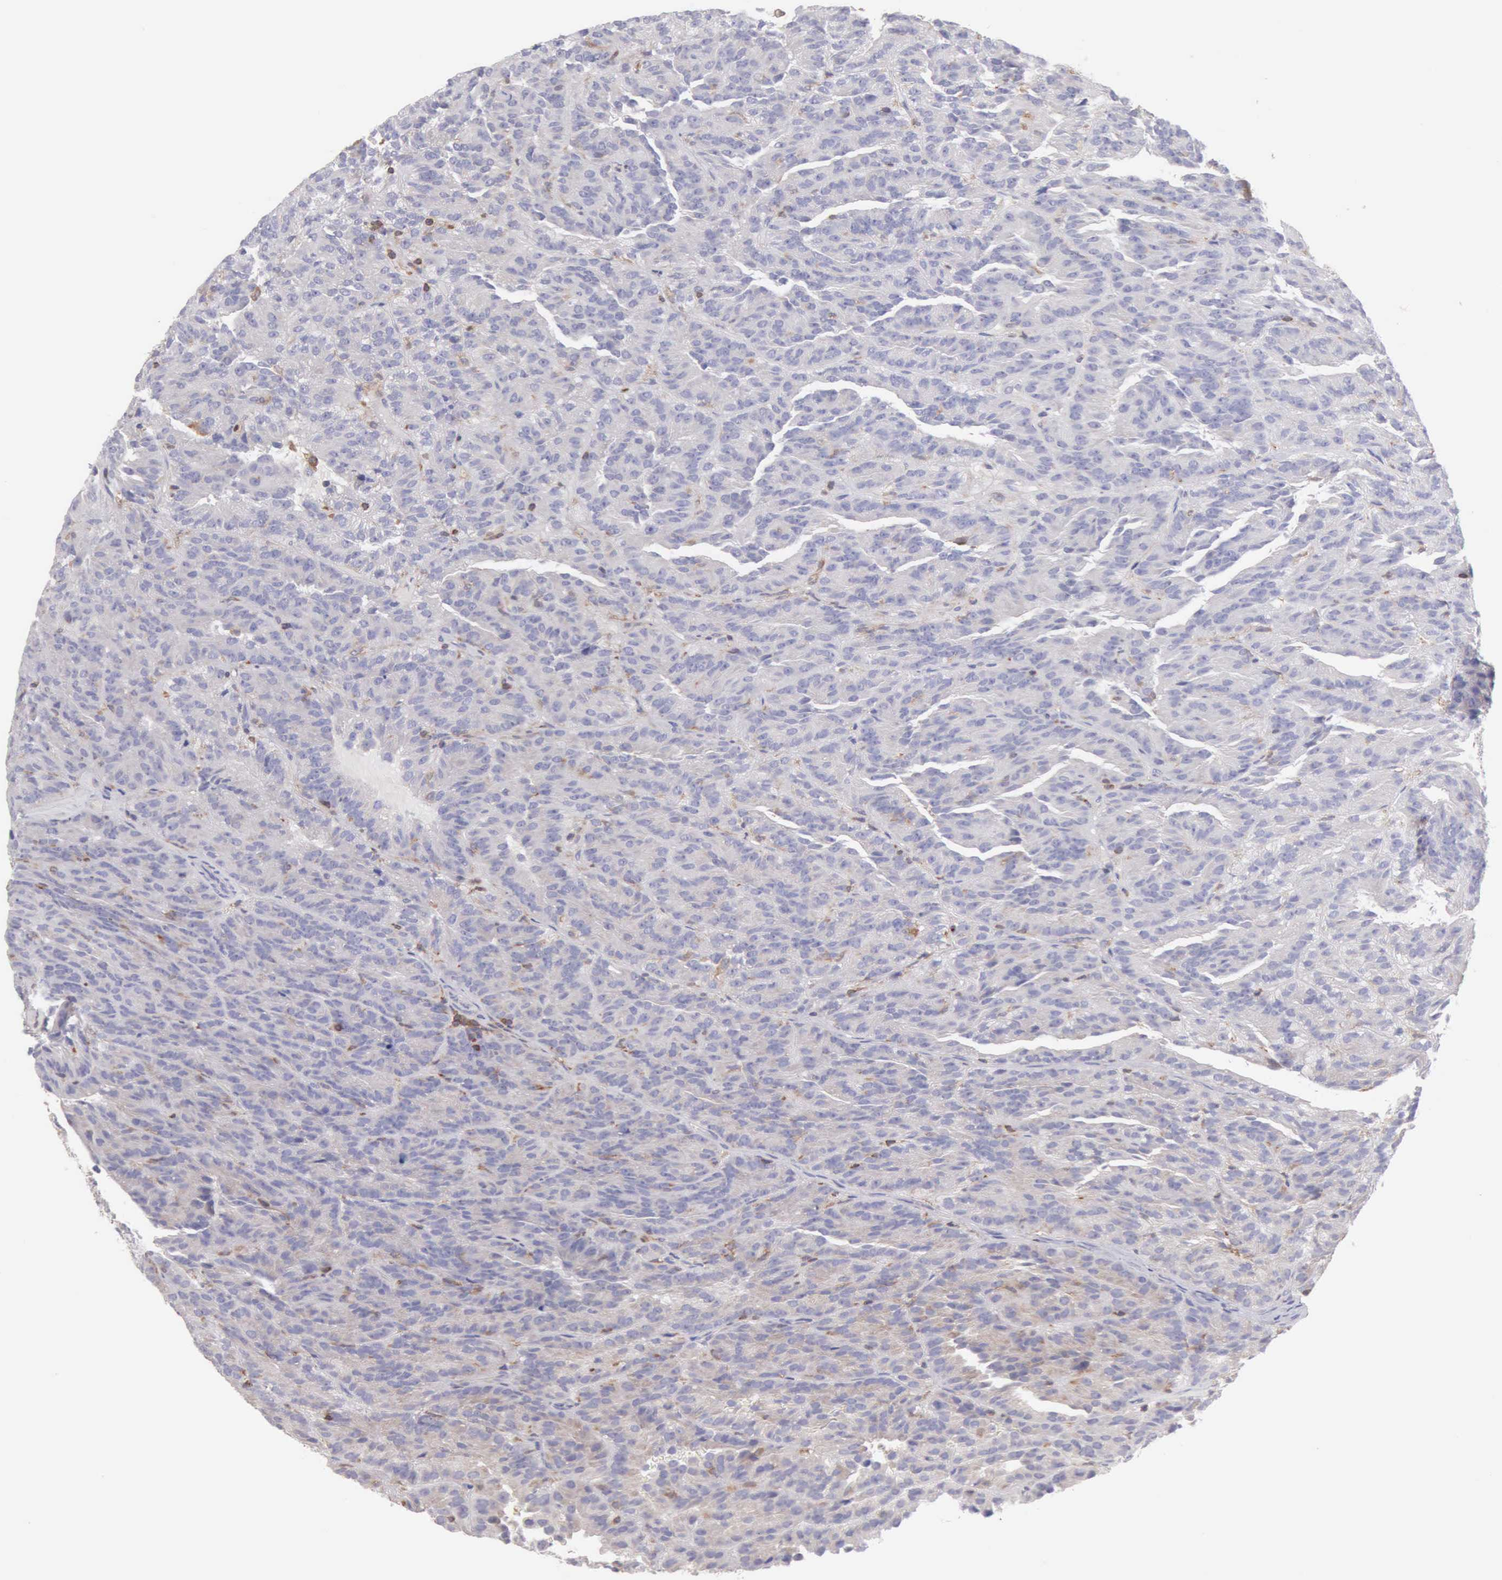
{"staining": {"intensity": "negative", "quantity": "none", "location": "none"}, "tissue": "renal cancer", "cell_type": "Tumor cells", "image_type": "cancer", "snomed": [{"axis": "morphology", "description": "Adenocarcinoma, NOS"}, {"axis": "topography", "description": "Kidney"}], "caption": "The histopathology image exhibits no staining of tumor cells in adenocarcinoma (renal).", "gene": "SASH3", "patient": {"sex": "male", "age": 46}}